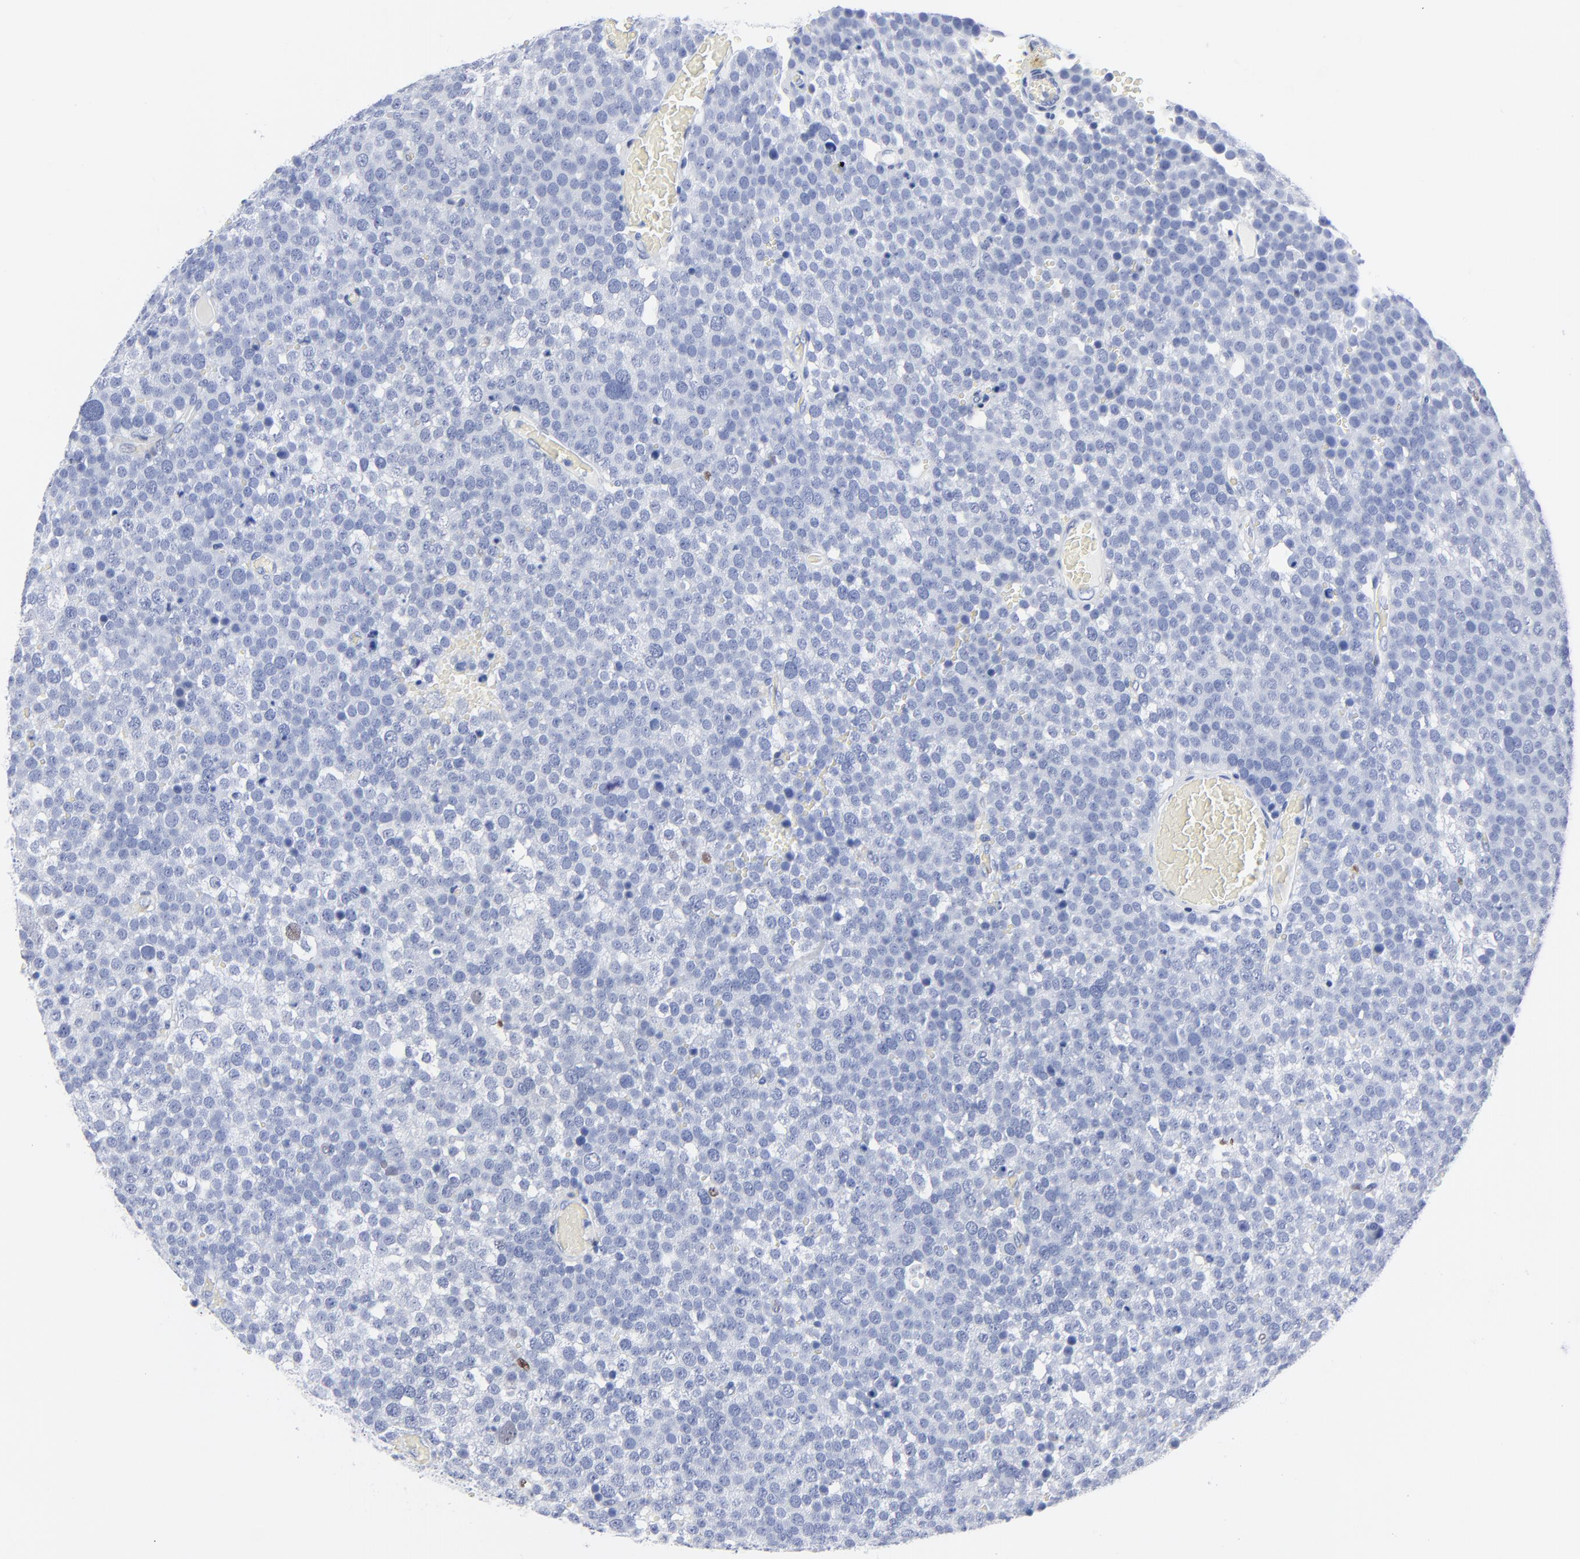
{"staining": {"intensity": "weak", "quantity": "<25%", "location": "nuclear"}, "tissue": "testis cancer", "cell_type": "Tumor cells", "image_type": "cancer", "snomed": [{"axis": "morphology", "description": "Seminoma, NOS"}, {"axis": "topography", "description": "Testis"}], "caption": "An immunohistochemistry (IHC) micrograph of seminoma (testis) is shown. There is no staining in tumor cells of seminoma (testis).", "gene": "JUN", "patient": {"sex": "male", "age": 71}}